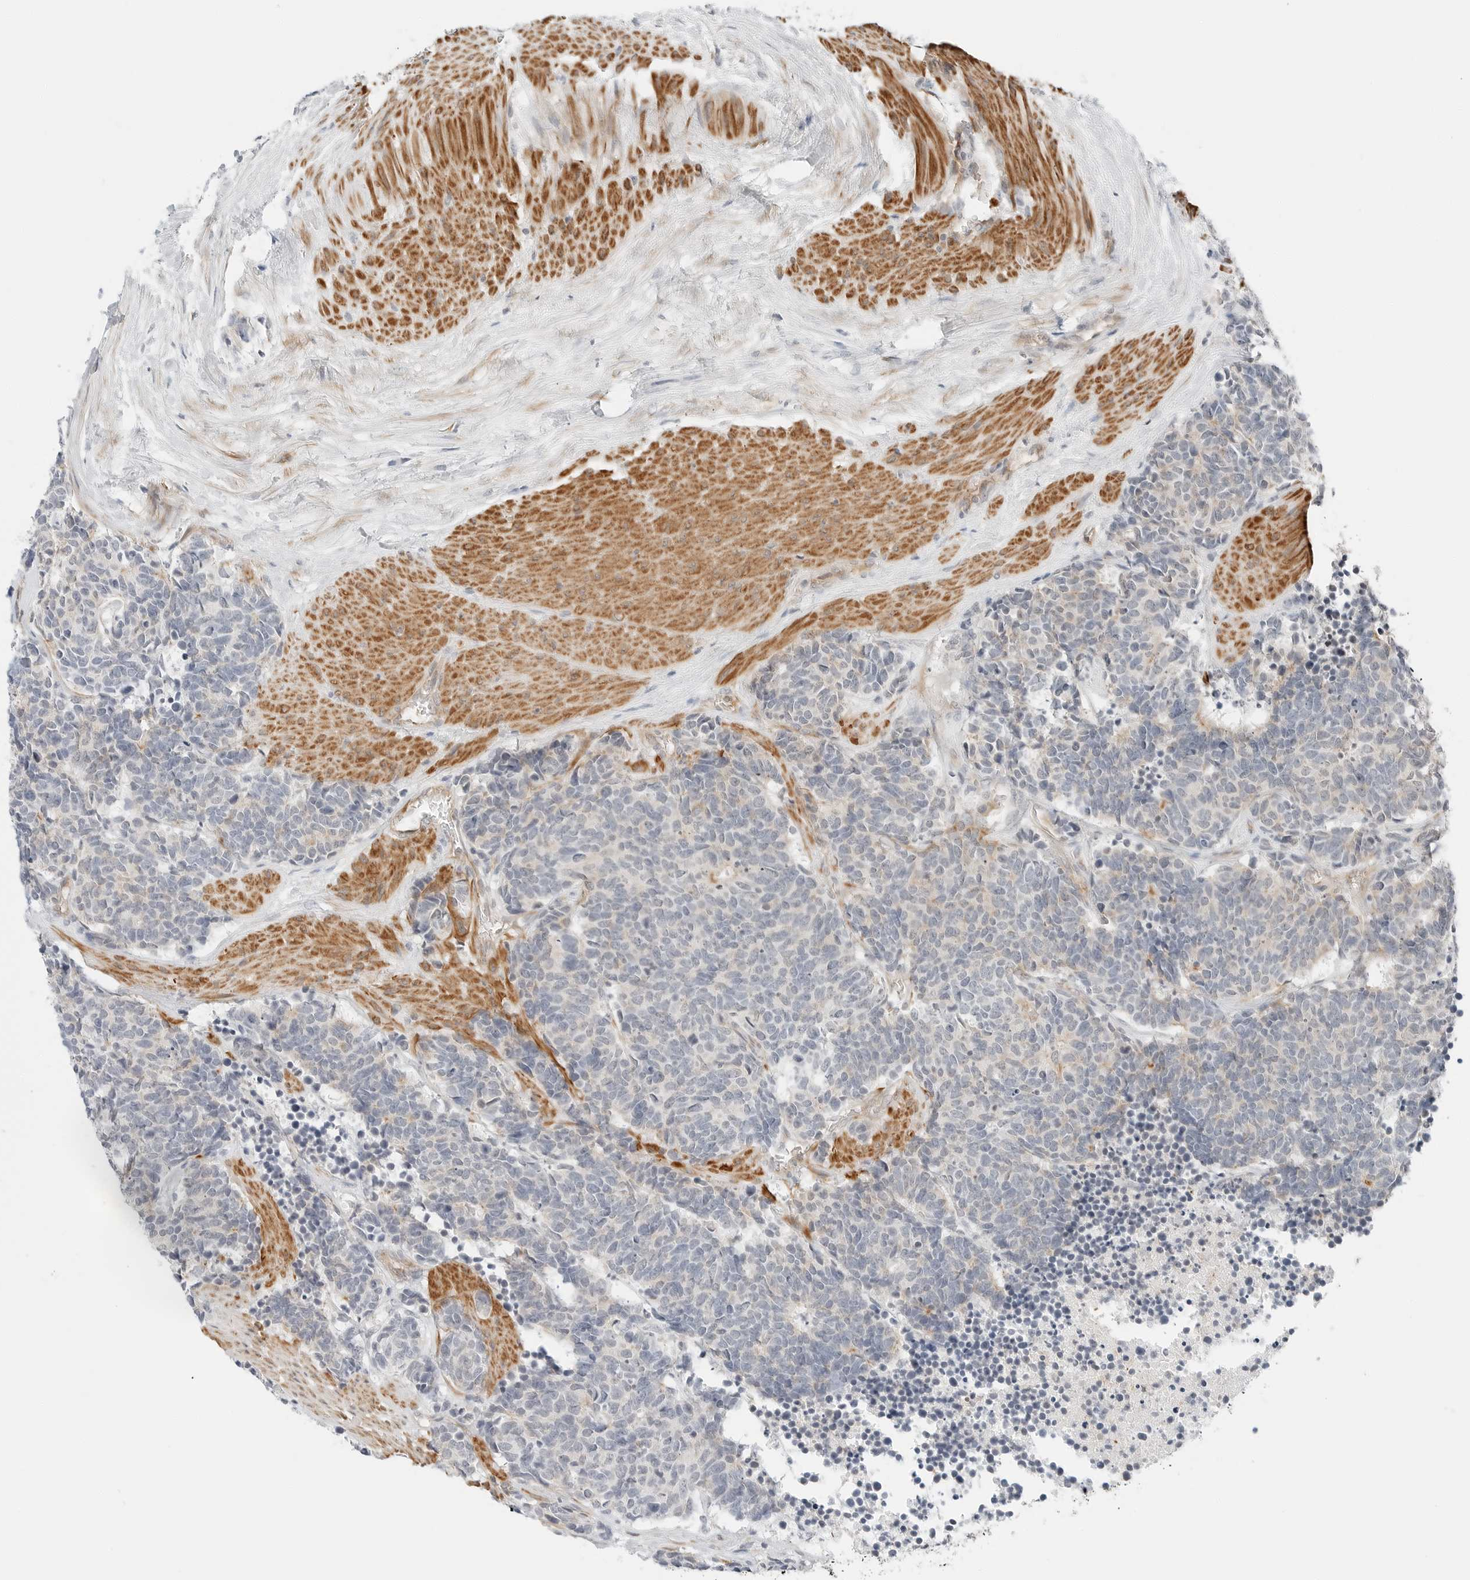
{"staining": {"intensity": "negative", "quantity": "none", "location": "none"}, "tissue": "carcinoid", "cell_type": "Tumor cells", "image_type": "cancer", "snomed": [{"axis": "morphology", "description": "Carcinoma, NOS"}, {"axis": "morphology", "description": "Carcinoid, malignant, NOS"}, {"axis": "topography", "description": "Urinary bladder"}], "caption": "DAB immunohistochemical staining of human carcinoid demonstrates no significant expression in tumor cells.", "gene": "IQCC", "patient": {"sex": "male", "age": 57}}